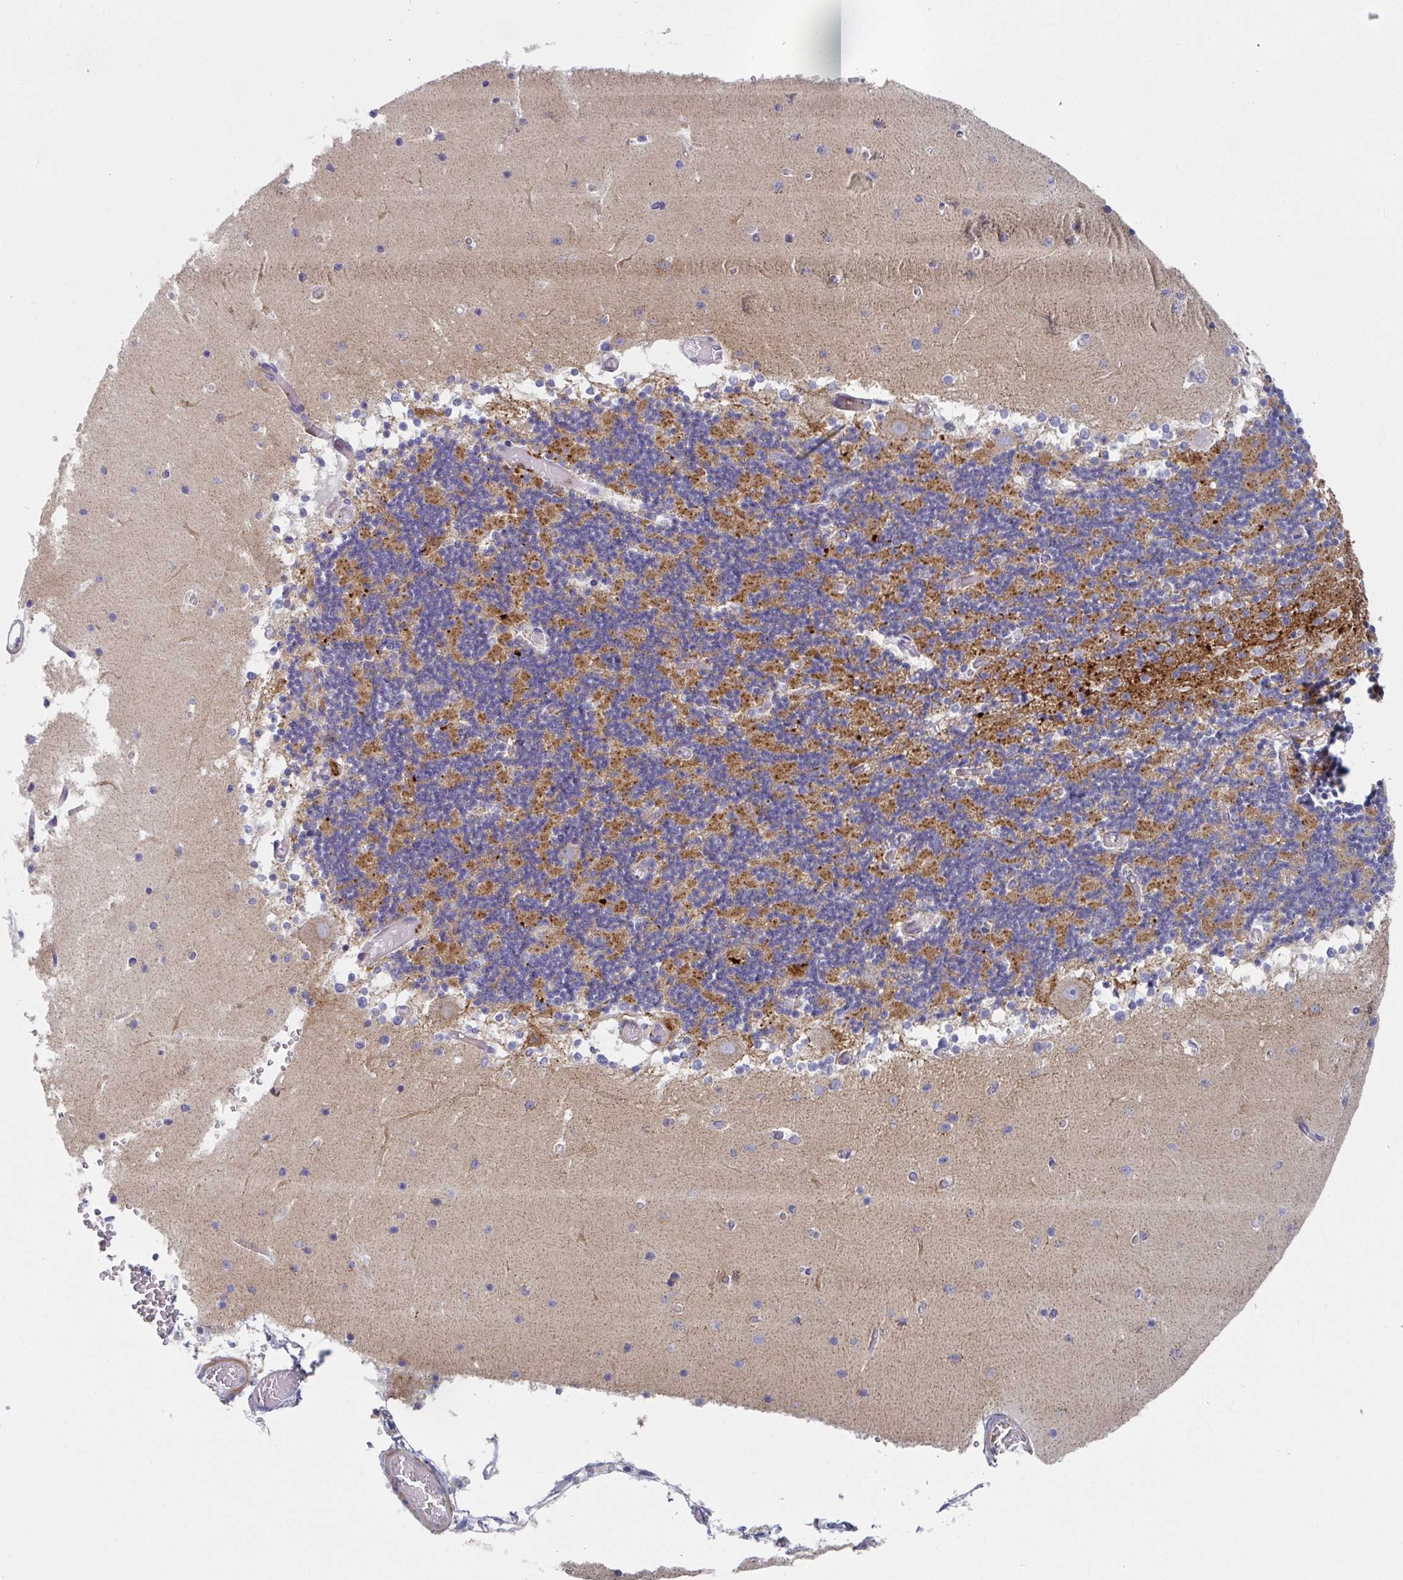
{"staining": {"intensity": "moderate", "quantity": "<25%", "location": "cytoplasmic/membranous"}, "tissue": "cerebellum", "cell_type": "Cells in granular layer", "image_type": "normal", "snomed": [{"axis": "morphology", "description": "Normal tissue, NOS"}, {"axis": "topography", "description": "Cerebellum"}], "caption": "Immunohistochemistry (IHC) micrograph of unremarkable cerebellum: cerebellum stained using immunohistochemistry (IHC) demonstrates low levels of moderate protein expression localized specifically in the cytoplasmic/membranous of cells in granular layer, appearing as a cytoplasmic/membranous brown color.", "gene": "ATP5F1C", "patient": {"sex": "female", "age": 28}}